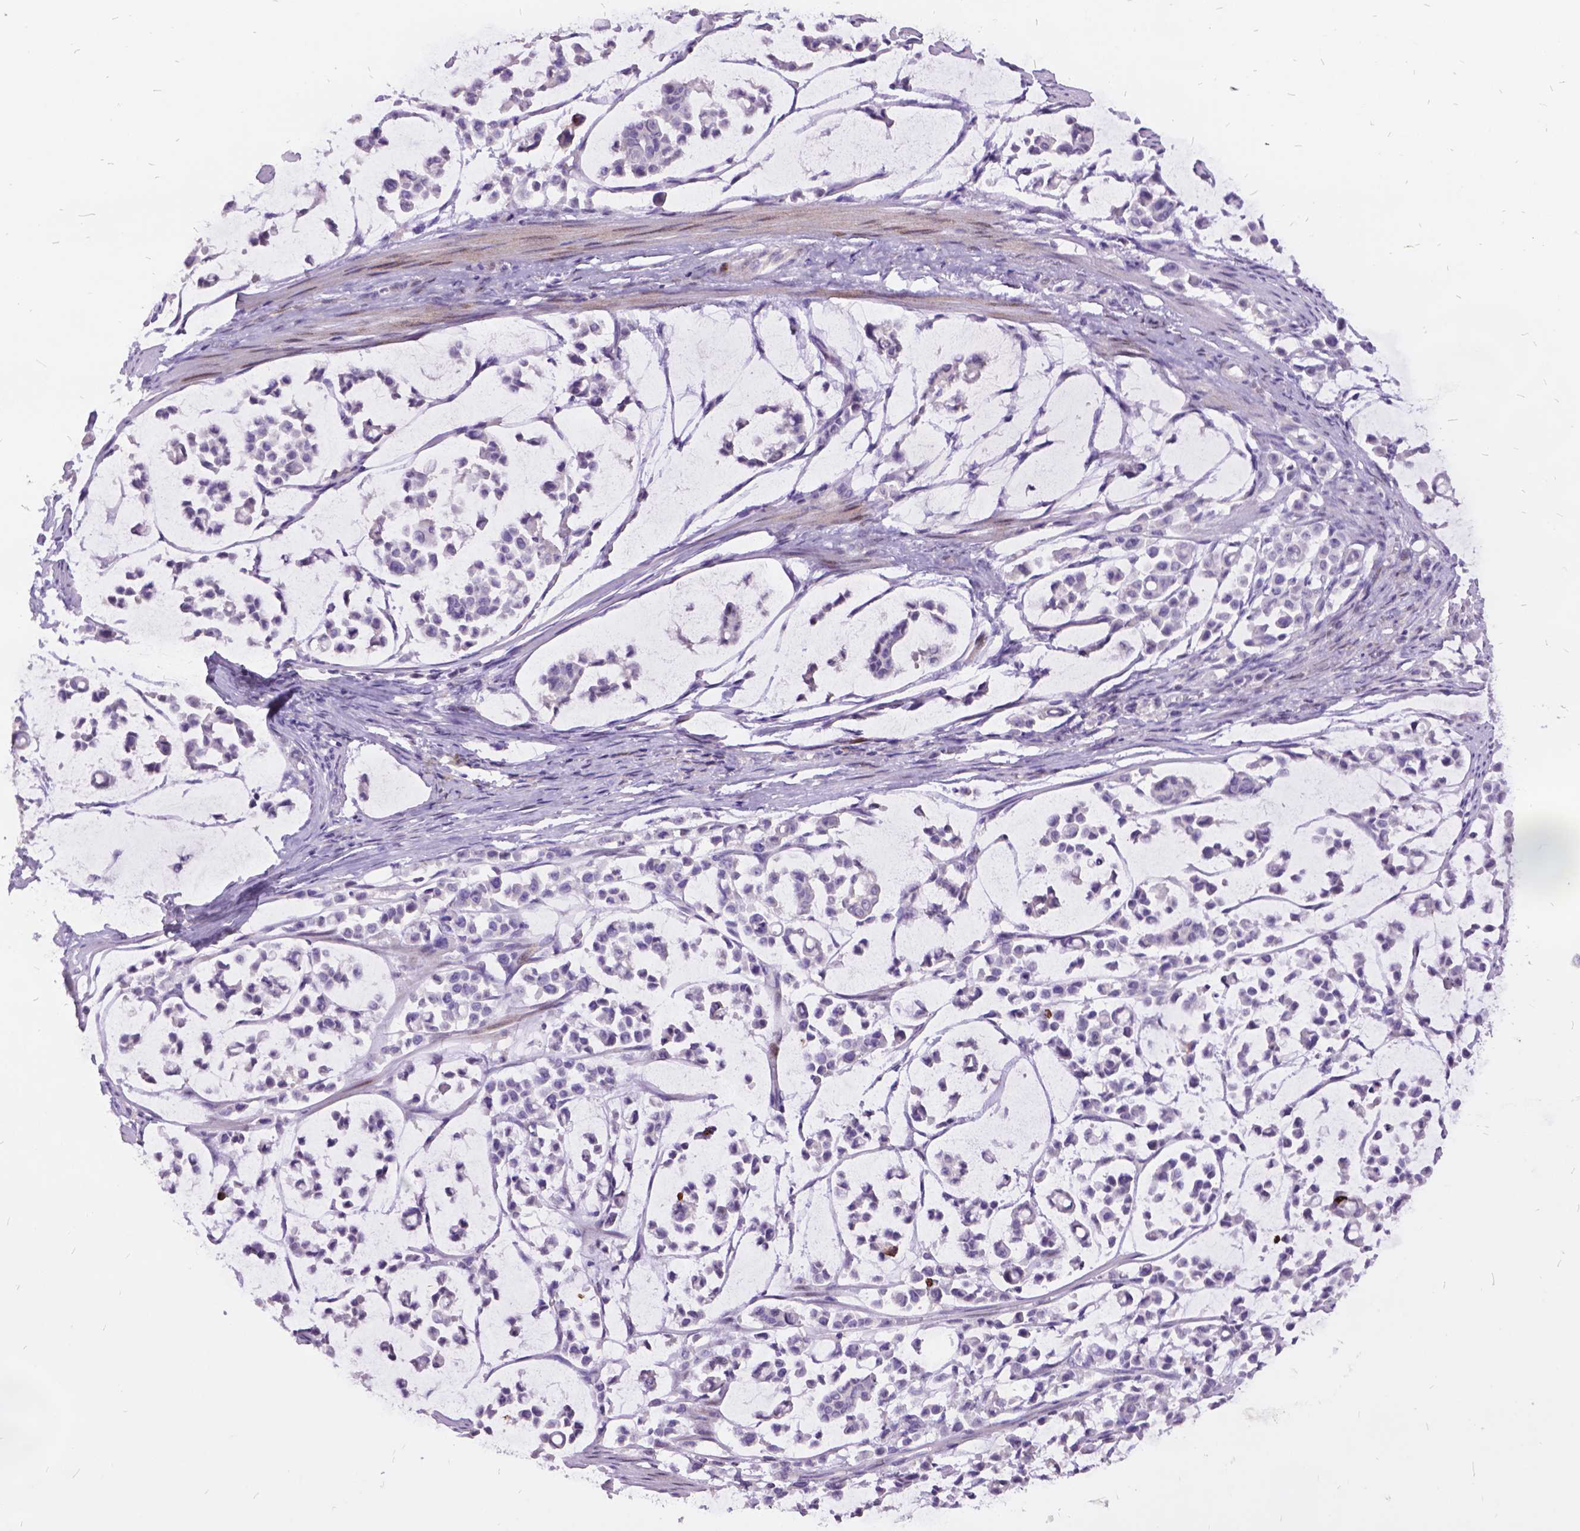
{"staining": {"intensity": "negative", "quantity": "none", "location": "none"}, "tissue": "stomach cancer", "cell_type": "Tumor cells", "image_type": "cancer", "snomed": [{"axis": "morphology", "description": "Adenocarcinoma, NOS"}, {"axis": "topography", "description": "Stomach"}], "caption": "Human stomach adenocarcinoma stained for a protein using IHC shows no expression in tumor cells.", "gene": "ITGB6", "patient": {"sex": "male", "age": 82}}